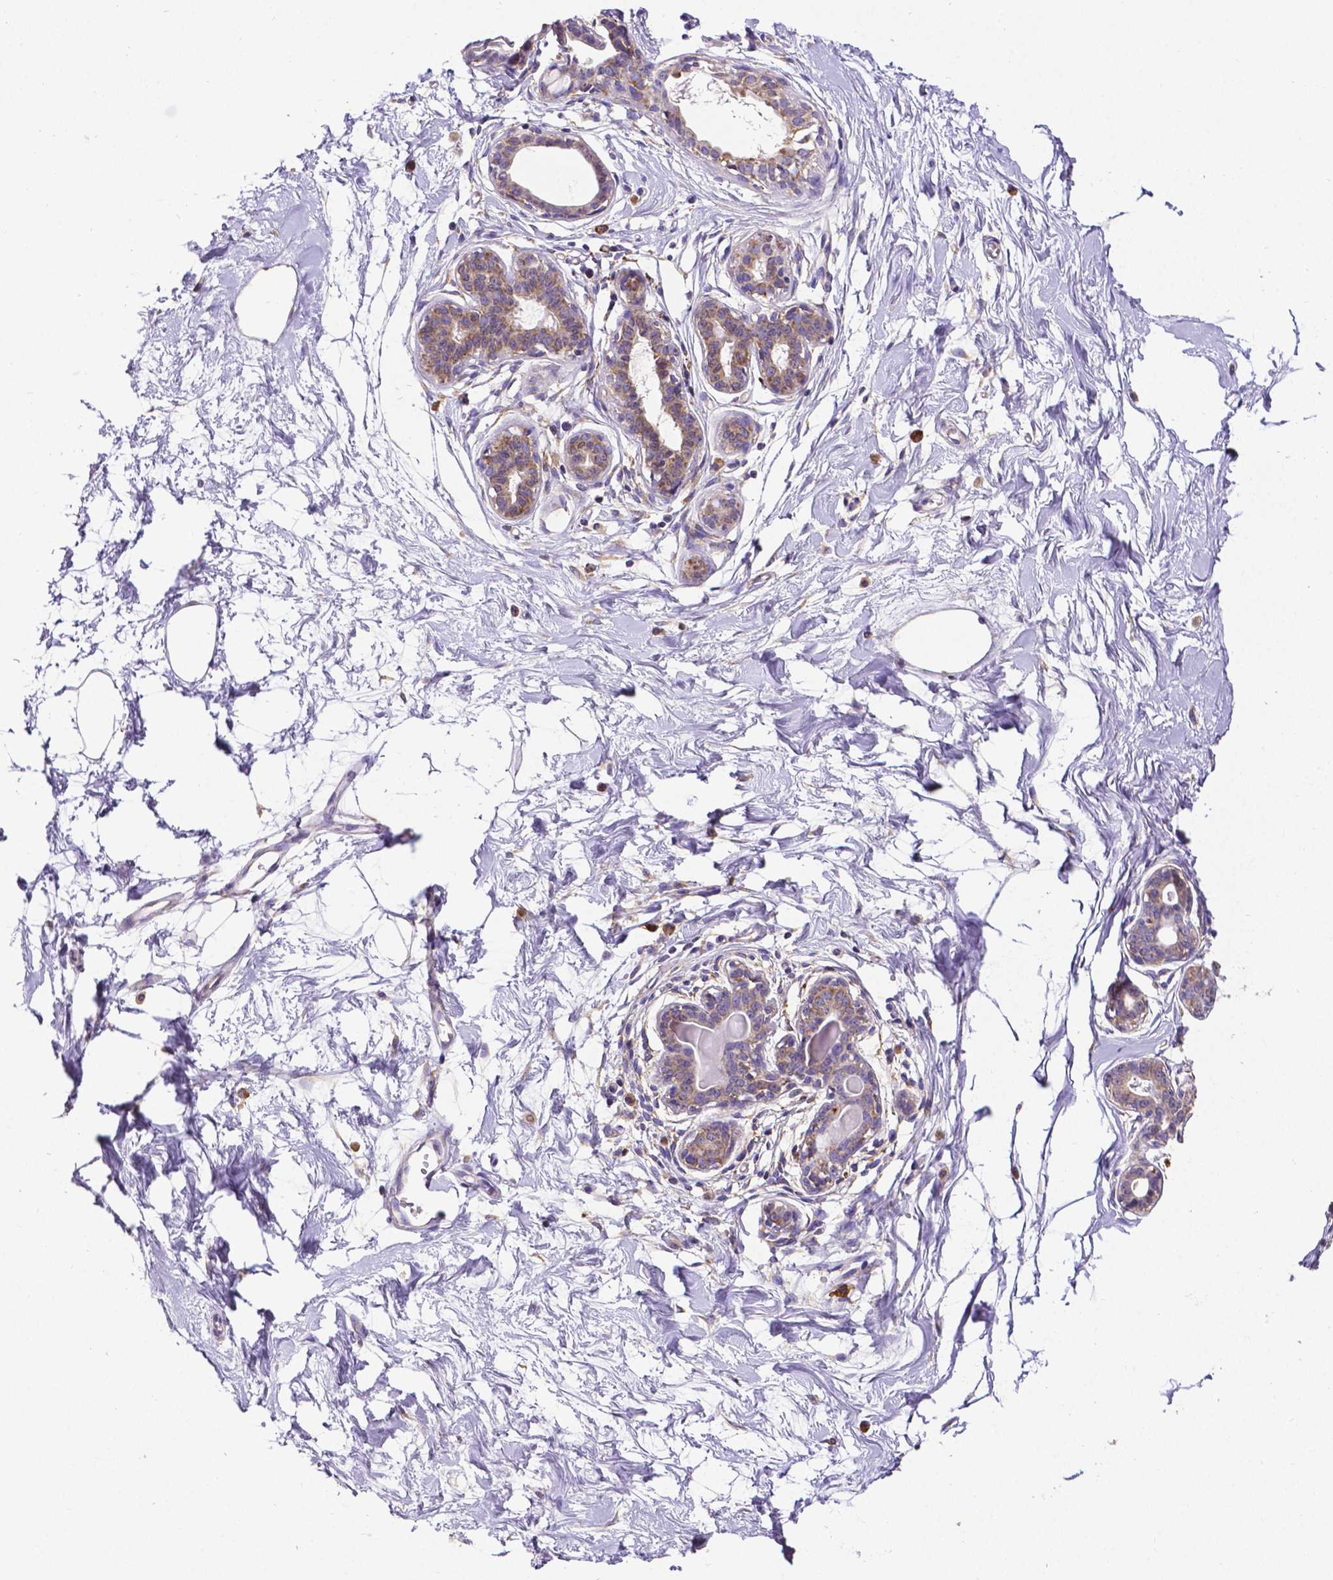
{"staining": {"intensity": "moderate", "quantity": "<25%", "location": "cytoplasmic/membranous"}, "tissue": "breast", "cell_type": "Adipocytes", "image_type": "normal", "snomed": [{"axis": "morphology", "description": "Normal tissue, NOS"}, {"axis": "topography", "description": "Breast"}], "caption": "A high-resolution micrograph shows IHC staining of unremarkable breast, which reveals moderate cytoplasmic/membranous positivity in approximately <25% of adipocytes. (Brightfield microscopy of DAB IHC at high magnification).", "gene": "MTDH", "patient": {"sex": "female", "age": 45}}